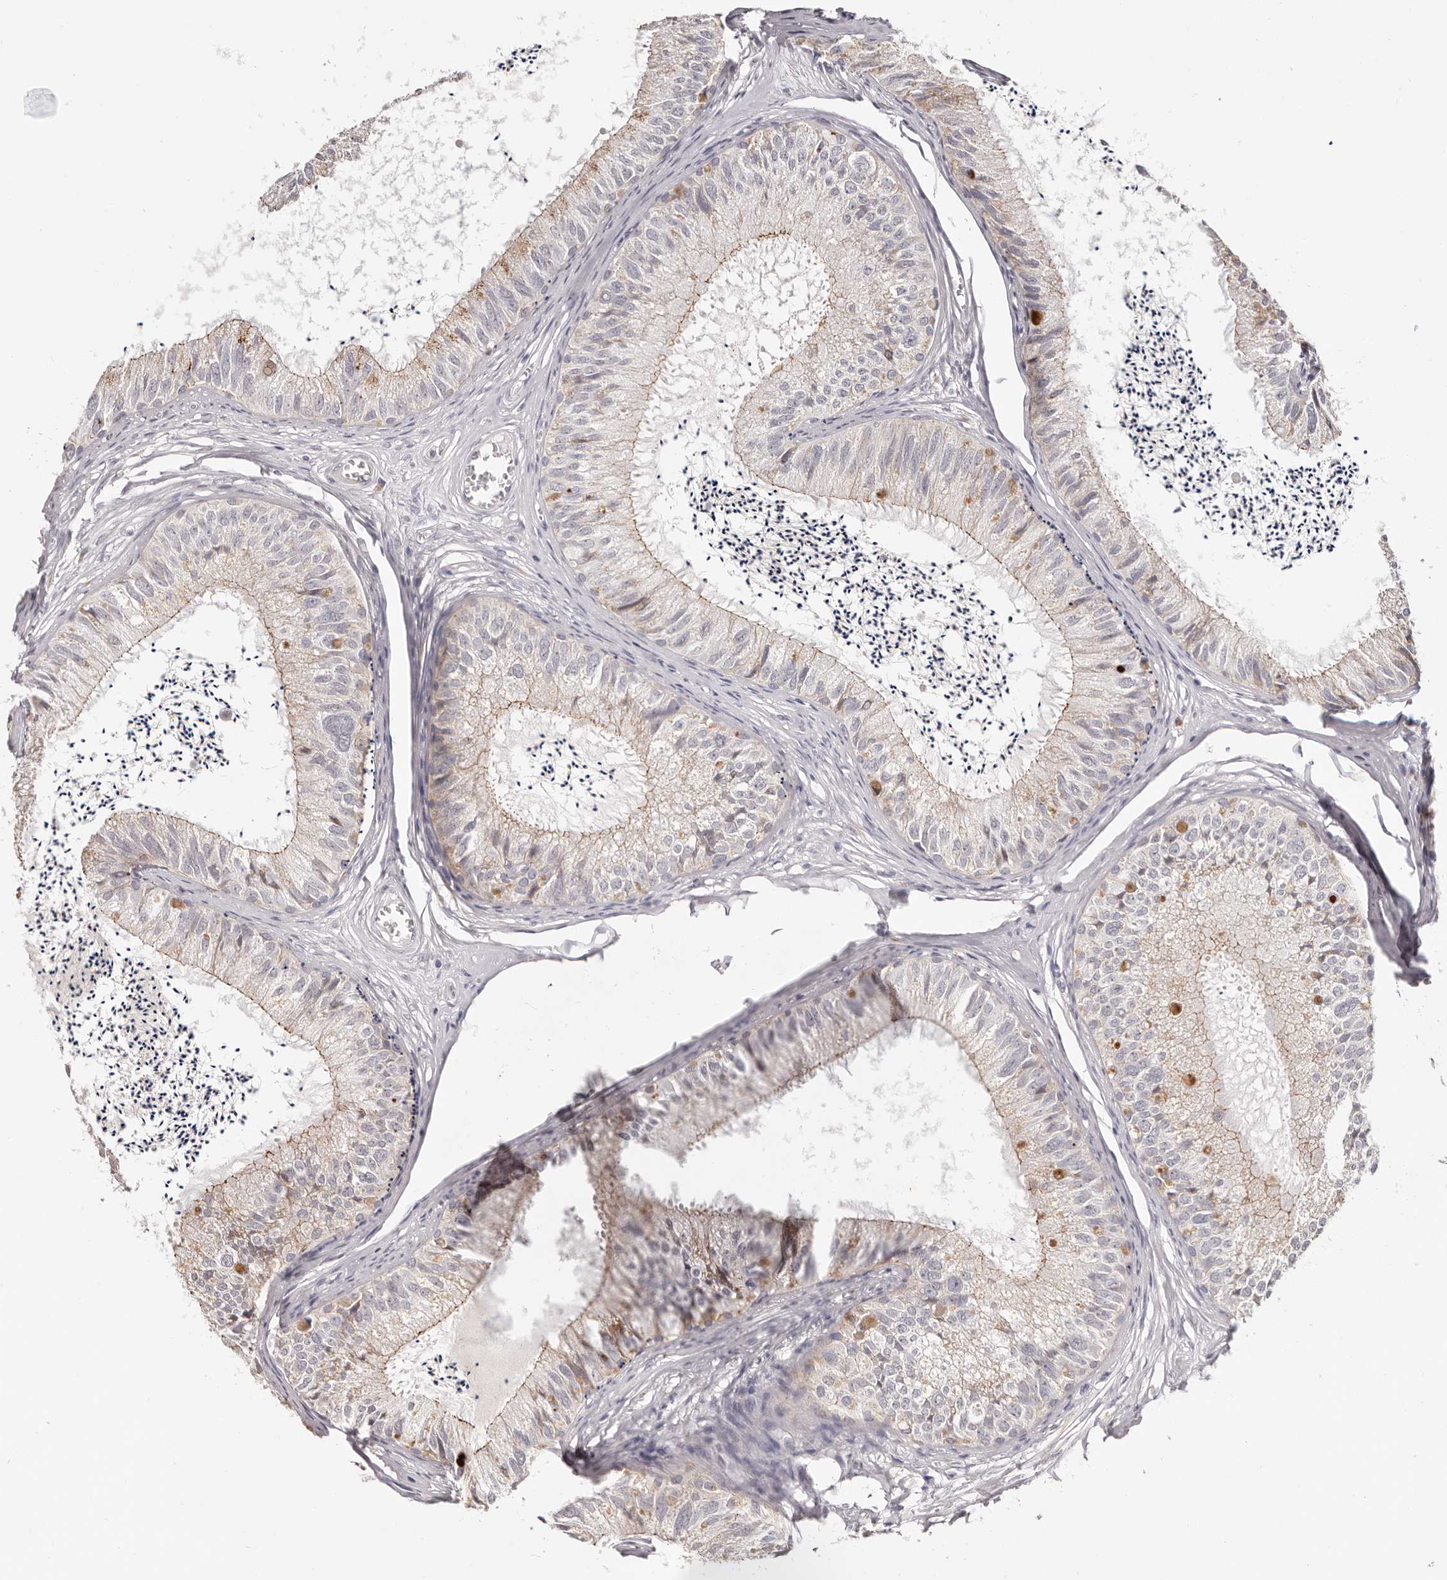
{"staining": {"intensity": "weak", "quantity": ">75%", "location": "cytoplasmic/membranous"}, "tissue": "epididymis", "cell_type": "Glandular cells", "image_type": "normal", "snomed": [{"axis": "morphology", "description": "Normal tissue, NOS"}, {"axis": "topography", "description": "Epididymis"}], "caption": "An image of epididymis stained for a protein shows weak cytoplasmic/membranous brown staining in glandular cells.", "gene": "PCDHB6", "patient": {"sex": "male", "age": 79}}